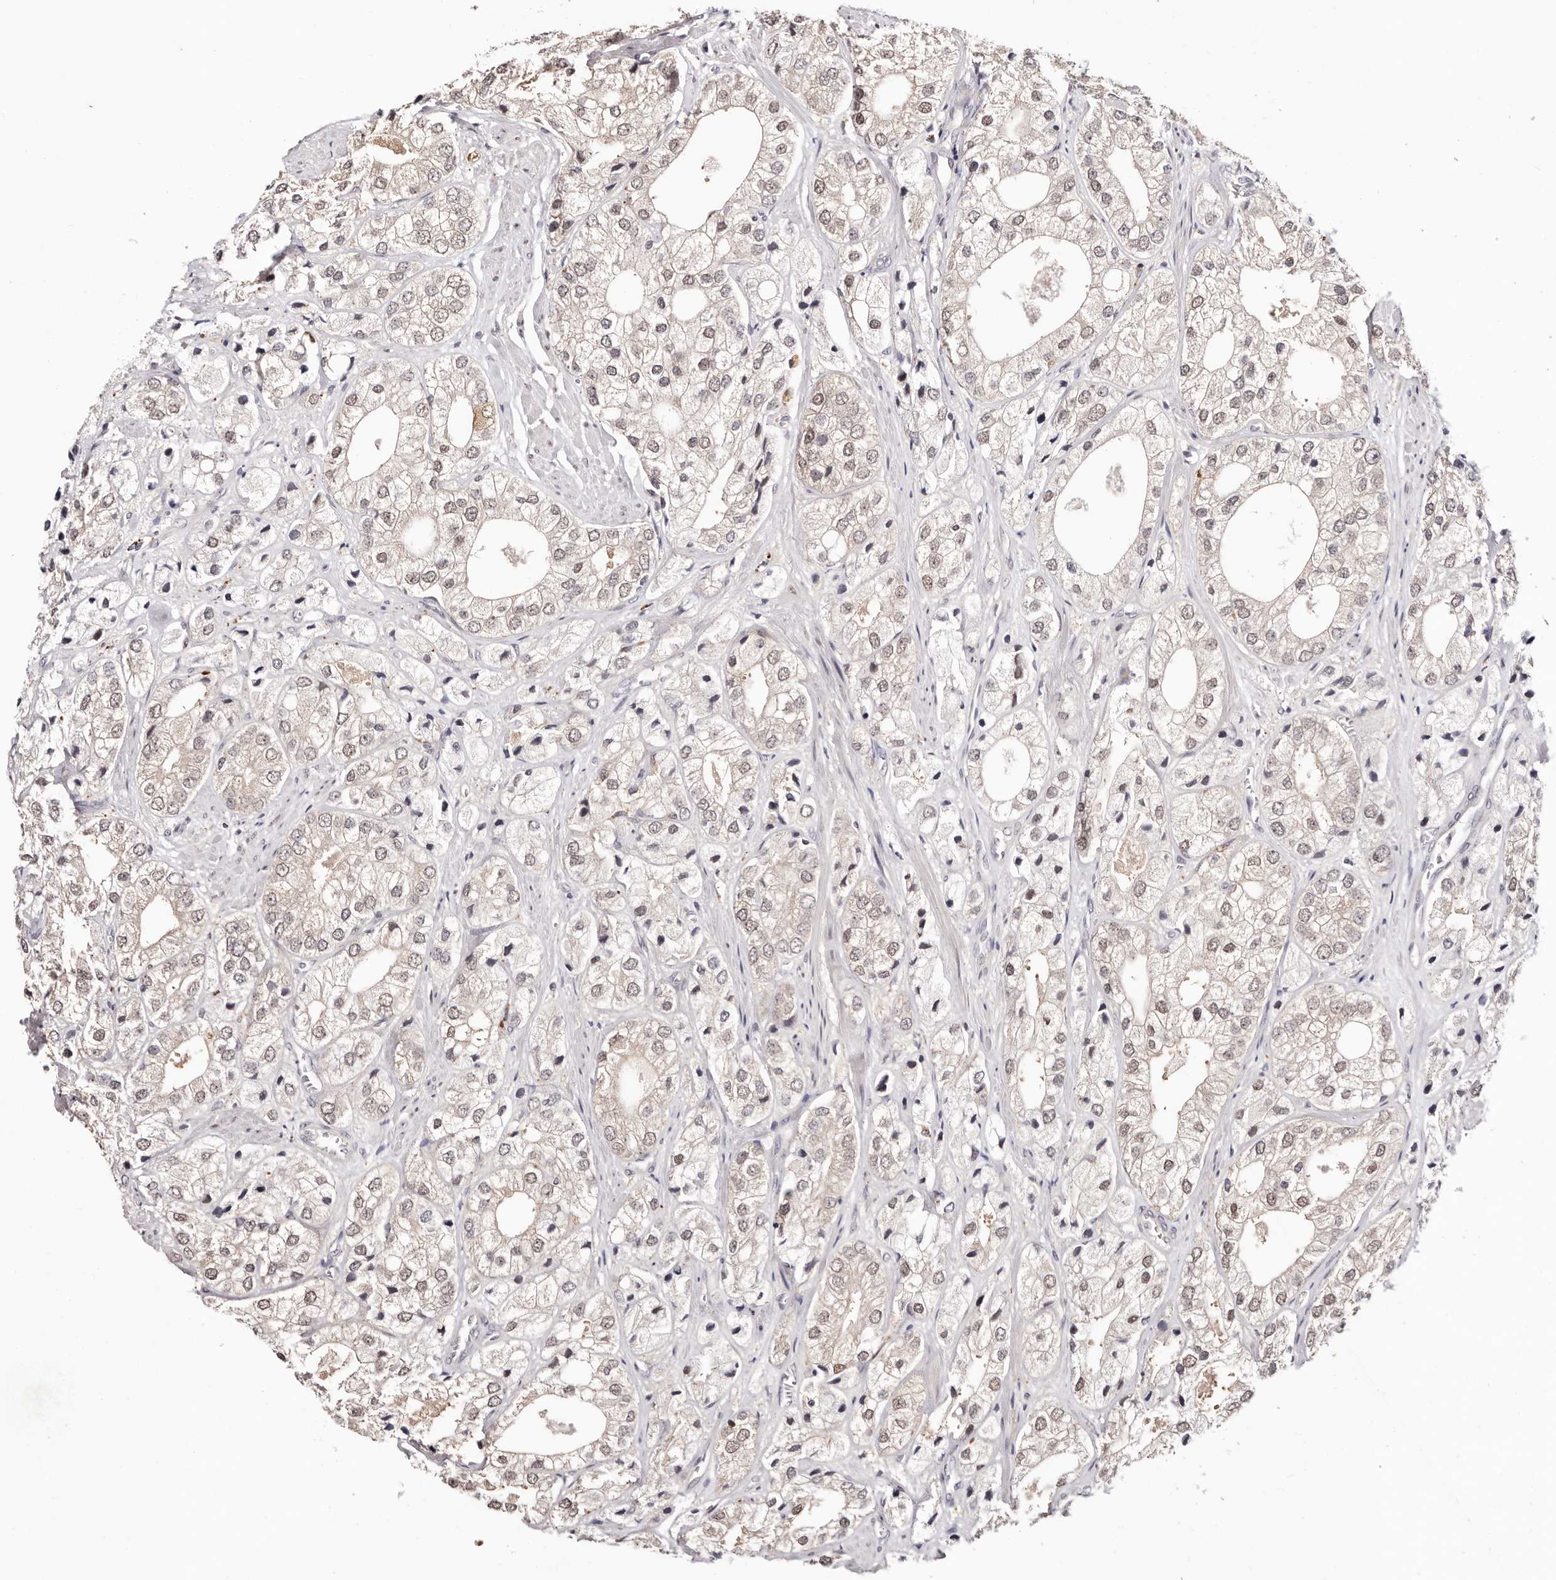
{"staining": {"intensity": "weak", "quantity": "<25%", "location": "cytoplasmic/membranous,nuclear"}, "tissue": "prostate cancer", "cell_type": "Tumor cells", "image_type": "cancer", "snomed": [{"axis": "morphology", "description": "Adenocarcinoma, High grade"}, {"axis": "topography", "description": "Prostate"}], "caption": "Immunohistochemistry (IHC) image of neoplastic tissue: human prostate adenocarcinoma (high-grade) stained with DAB (3,3'-diaminobenzidine) reveals no significant protein staining in tumor cells. Brightfield microscopy of immunohistochemistry stained with DAB (3,3'-diaminobenzidine) (brown) and hematoxylin (blue), captured at high magnification.", "gene": "TYW3", "patient": {"sex": "male", "age": 50}}